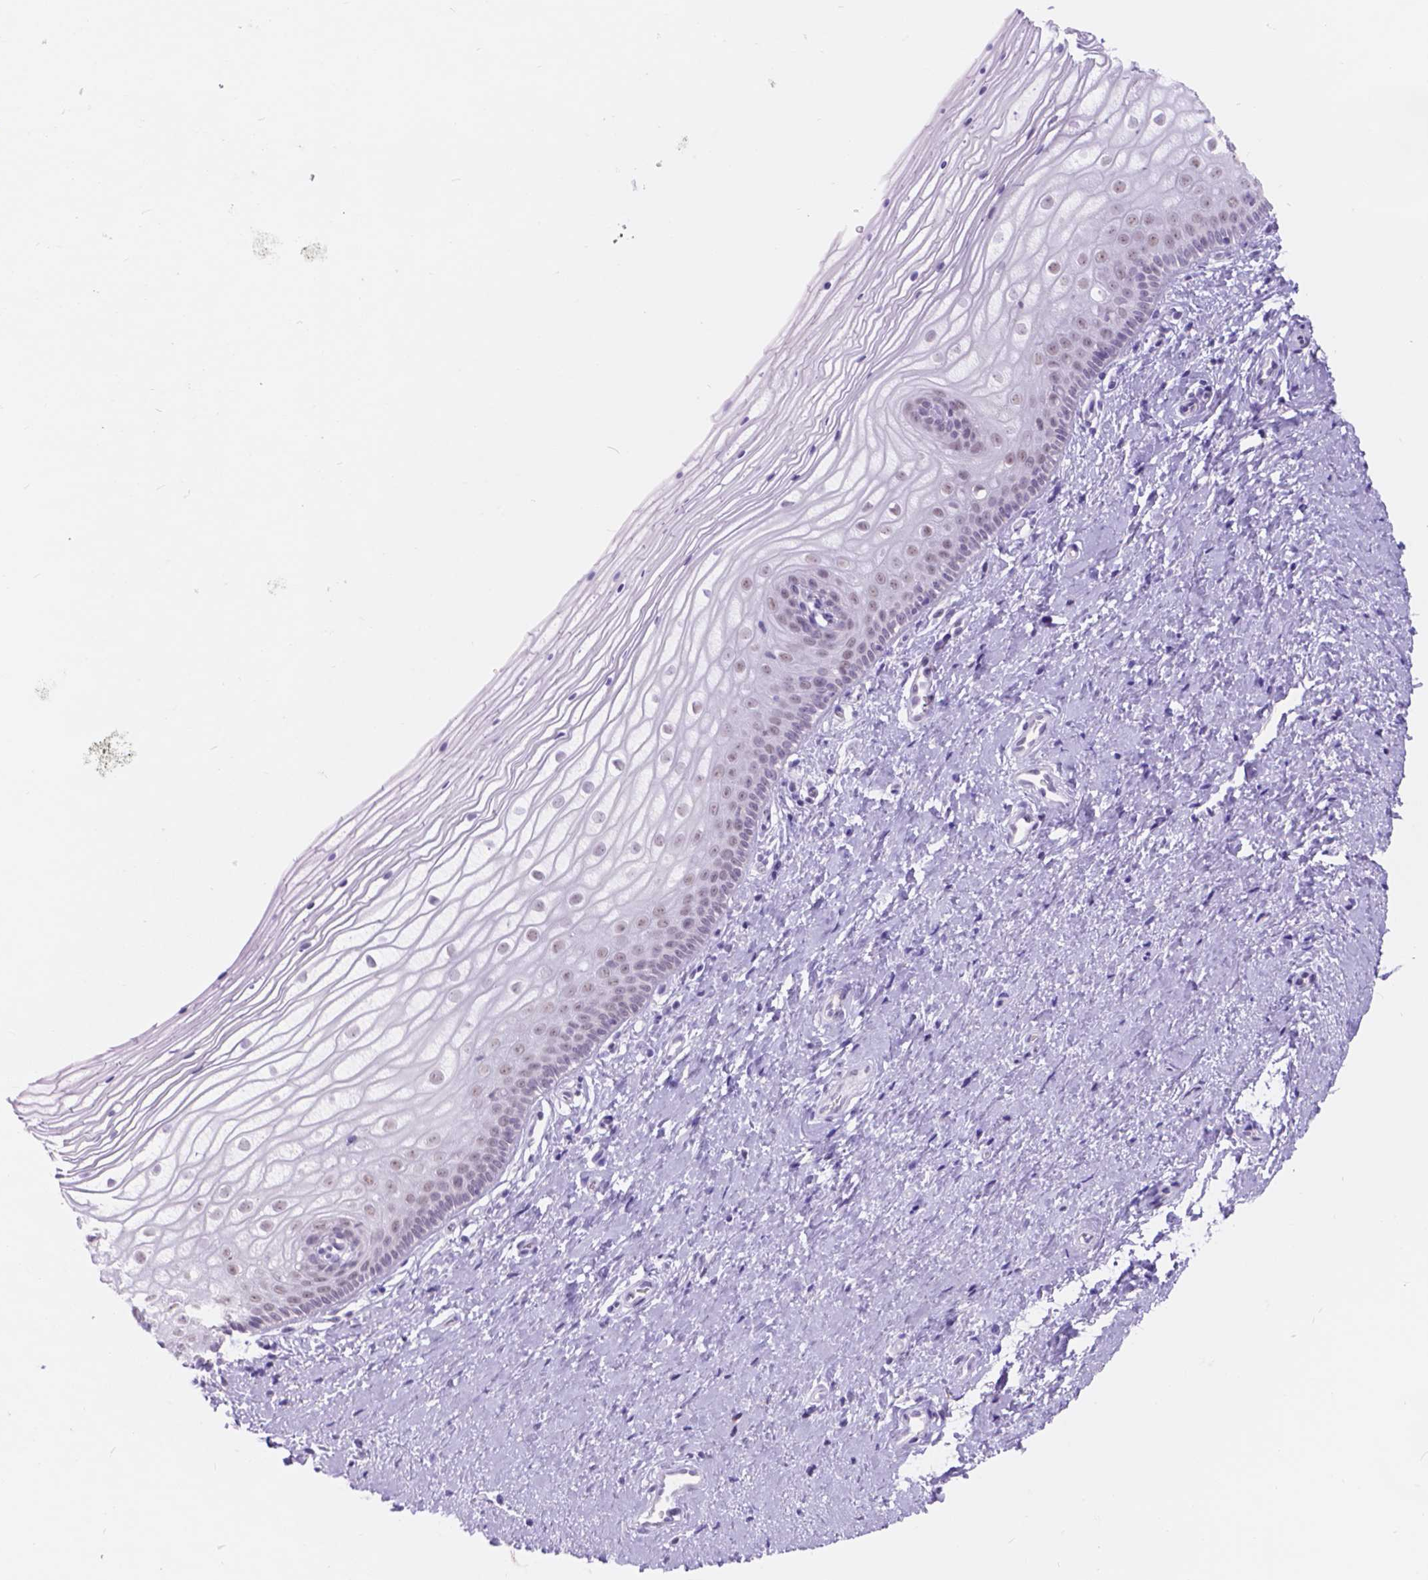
{"staining": {"intensity": "negative", "quantity": "none", "location": "none"}, "tissue": "vagina", "cell_type": "Squamous epithelial cells", "image_type": "normal", "snomed": [{"axis": "morphology", "description": "Normal tissue, NOS"}, {"axis": "topography", "description": "Vagina"}], "caption": "High power microscopy micrograph of an immunohistochemistry (IHC) photomicrograph of benign vagina, revealing no significant staining in squamous epithelial cells.", "gene": "DCC", "patient": {"sex": "female", "age": 39}}